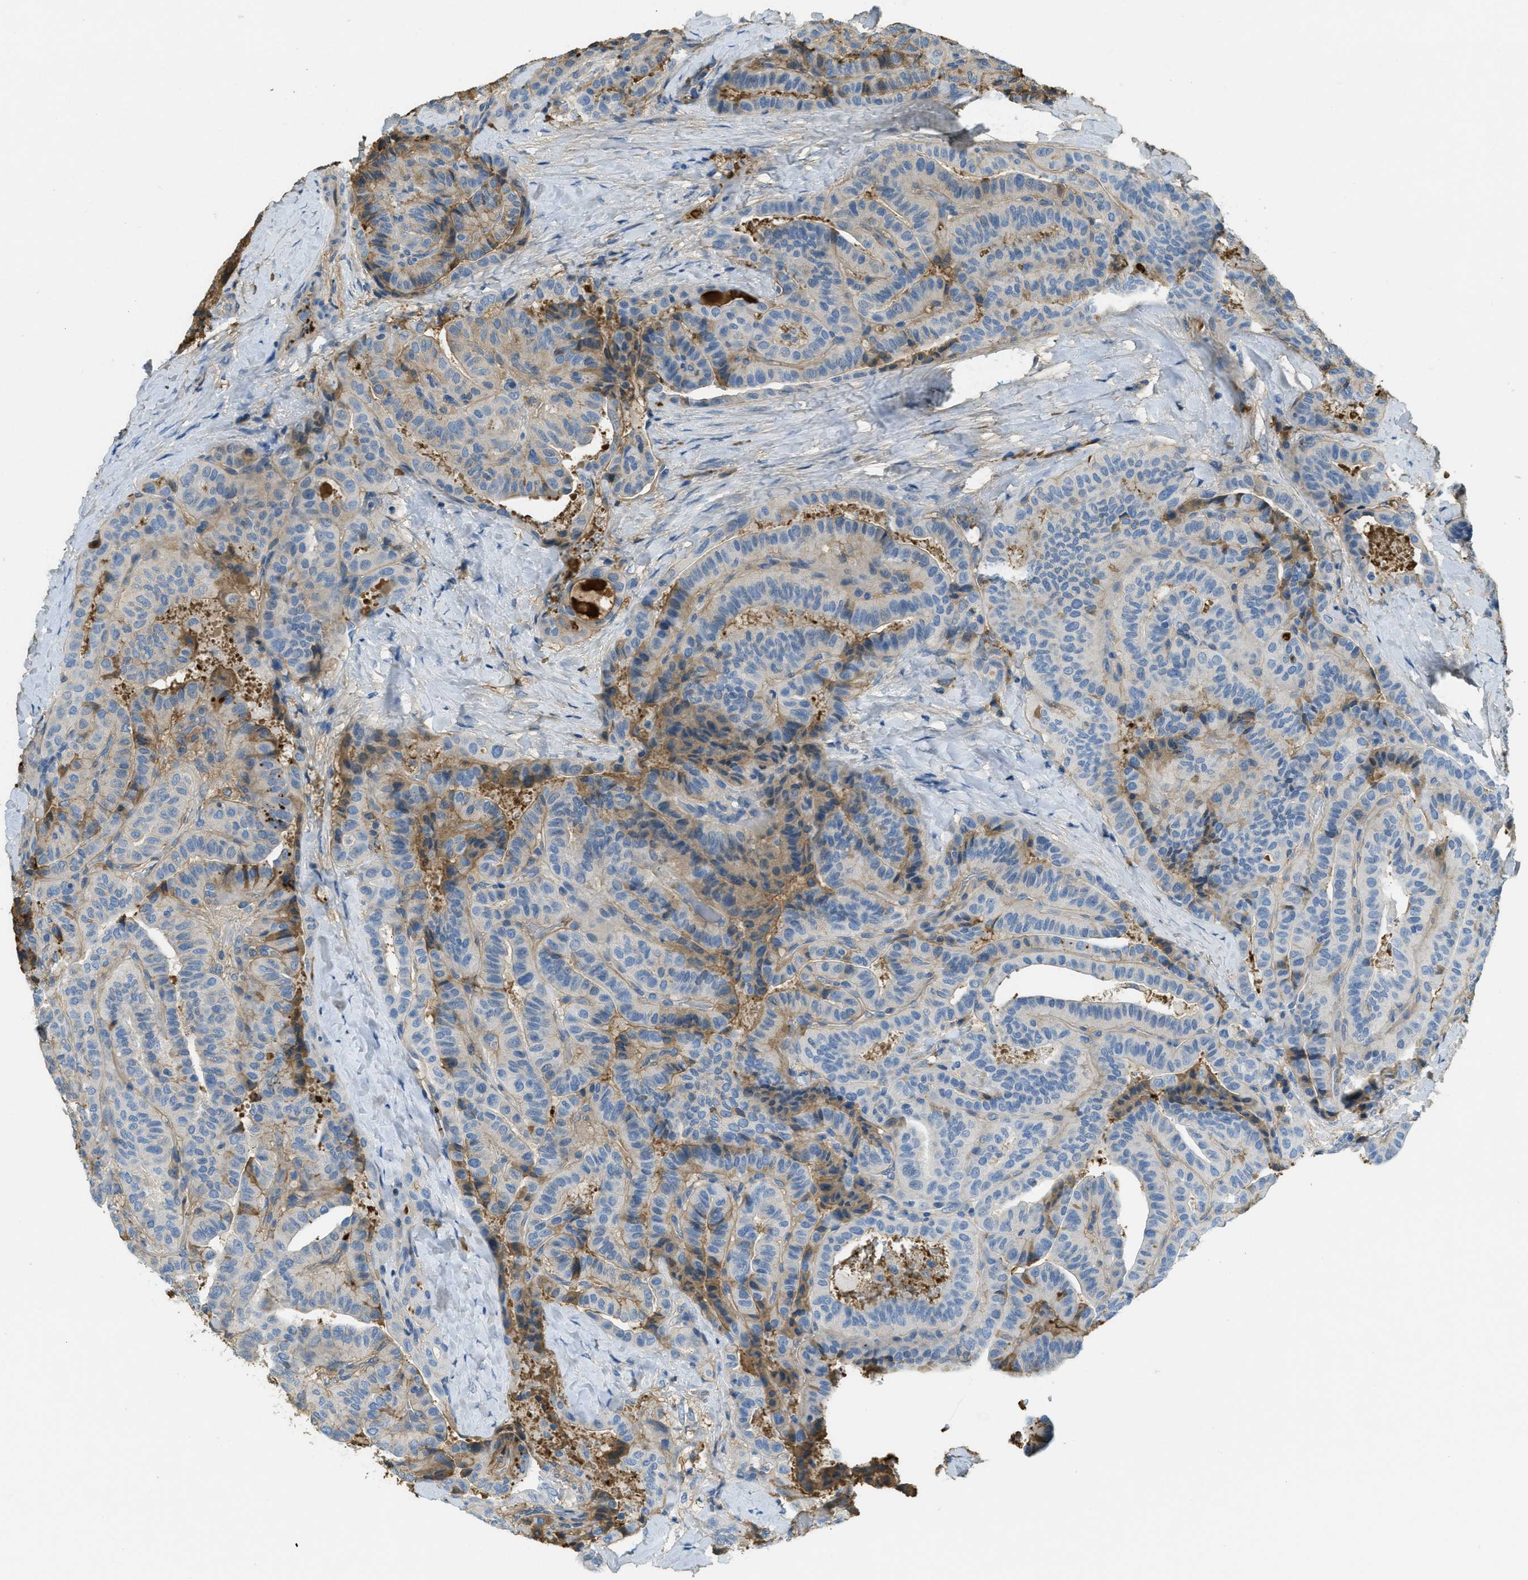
{"staining": {"intensity": "moderate", "quantity": "<25%", "location": "cytoplasmic/membranous"}, "tissue": "thyroid cancer", "cell_type": "Tumor cells", "image_type": "cancer", "snomed": [{"axis": "morphology", "description": "Papillary adenocarcinoma, NOS"}, {"axis": "topography", "description": "Thyroid gland"}], "caption": "Papillary adenocarcinoma (thyroid) stained with DAB IHC shows low levels of moderate cytoplasmic/membranous staining in about <25% of tumor cells.", "gene": "PRTN3", "patient": {"sex": "male", "age": 77}}